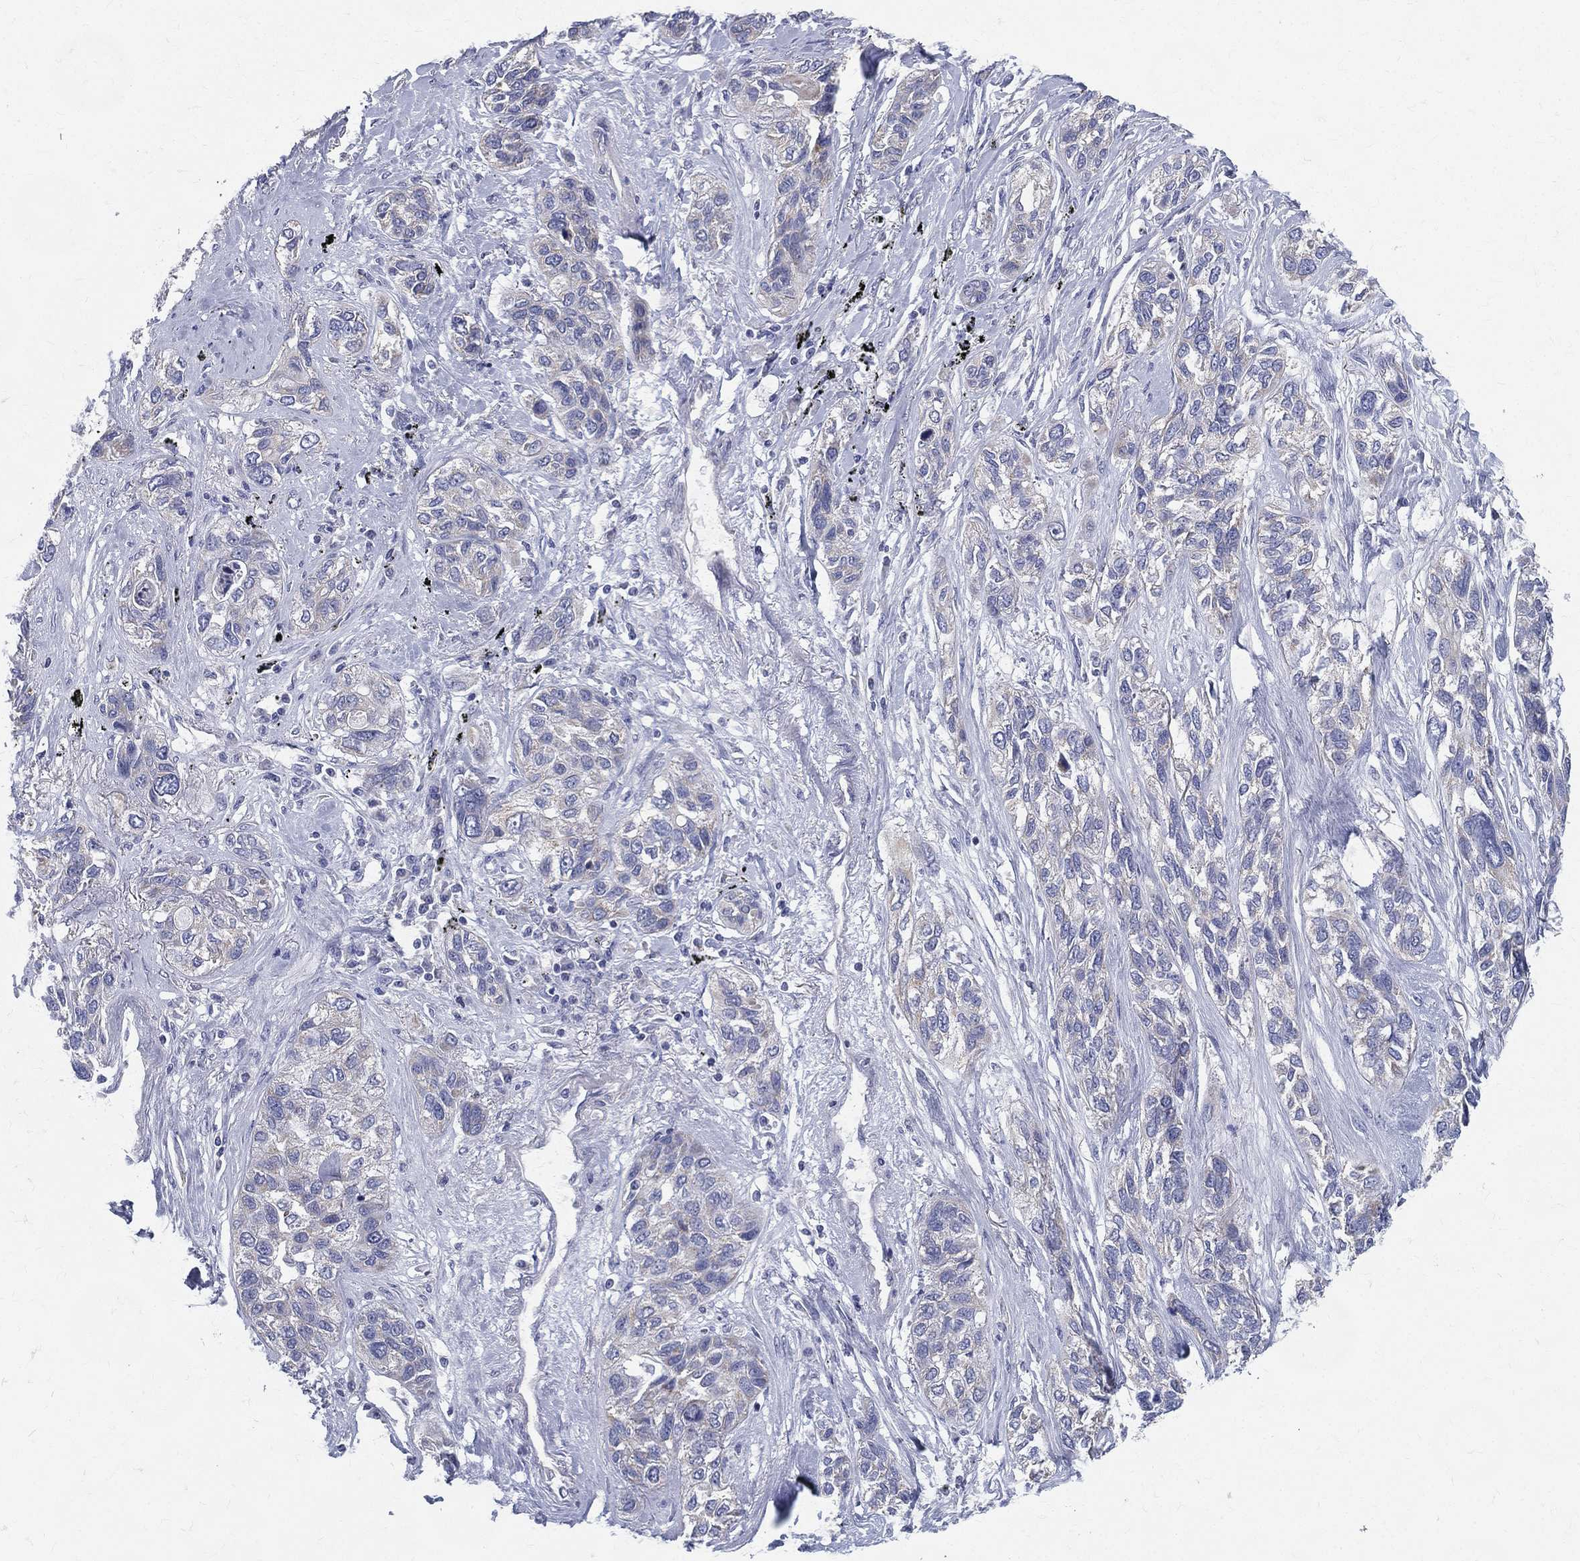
{"staining": {"intensity": "negative", "quantity": "none", "location": "none"}, "tissue": "lung cancer", "cell_type": "Tumor cells", "image_type": "cancer", "snomed": [{"axis": "morphology", "description": "Squamous cell carcinoma, NOS"}, {"axis": "topography", "description": "Lung"}], "caption": "Tumor cells are negative for brown protein staining in lung cancer. (Brightfield microscopy of DAB IHC at high magnification).", "gene": "PWWP3A", "patient": {"sex": "female", "age": 70}}